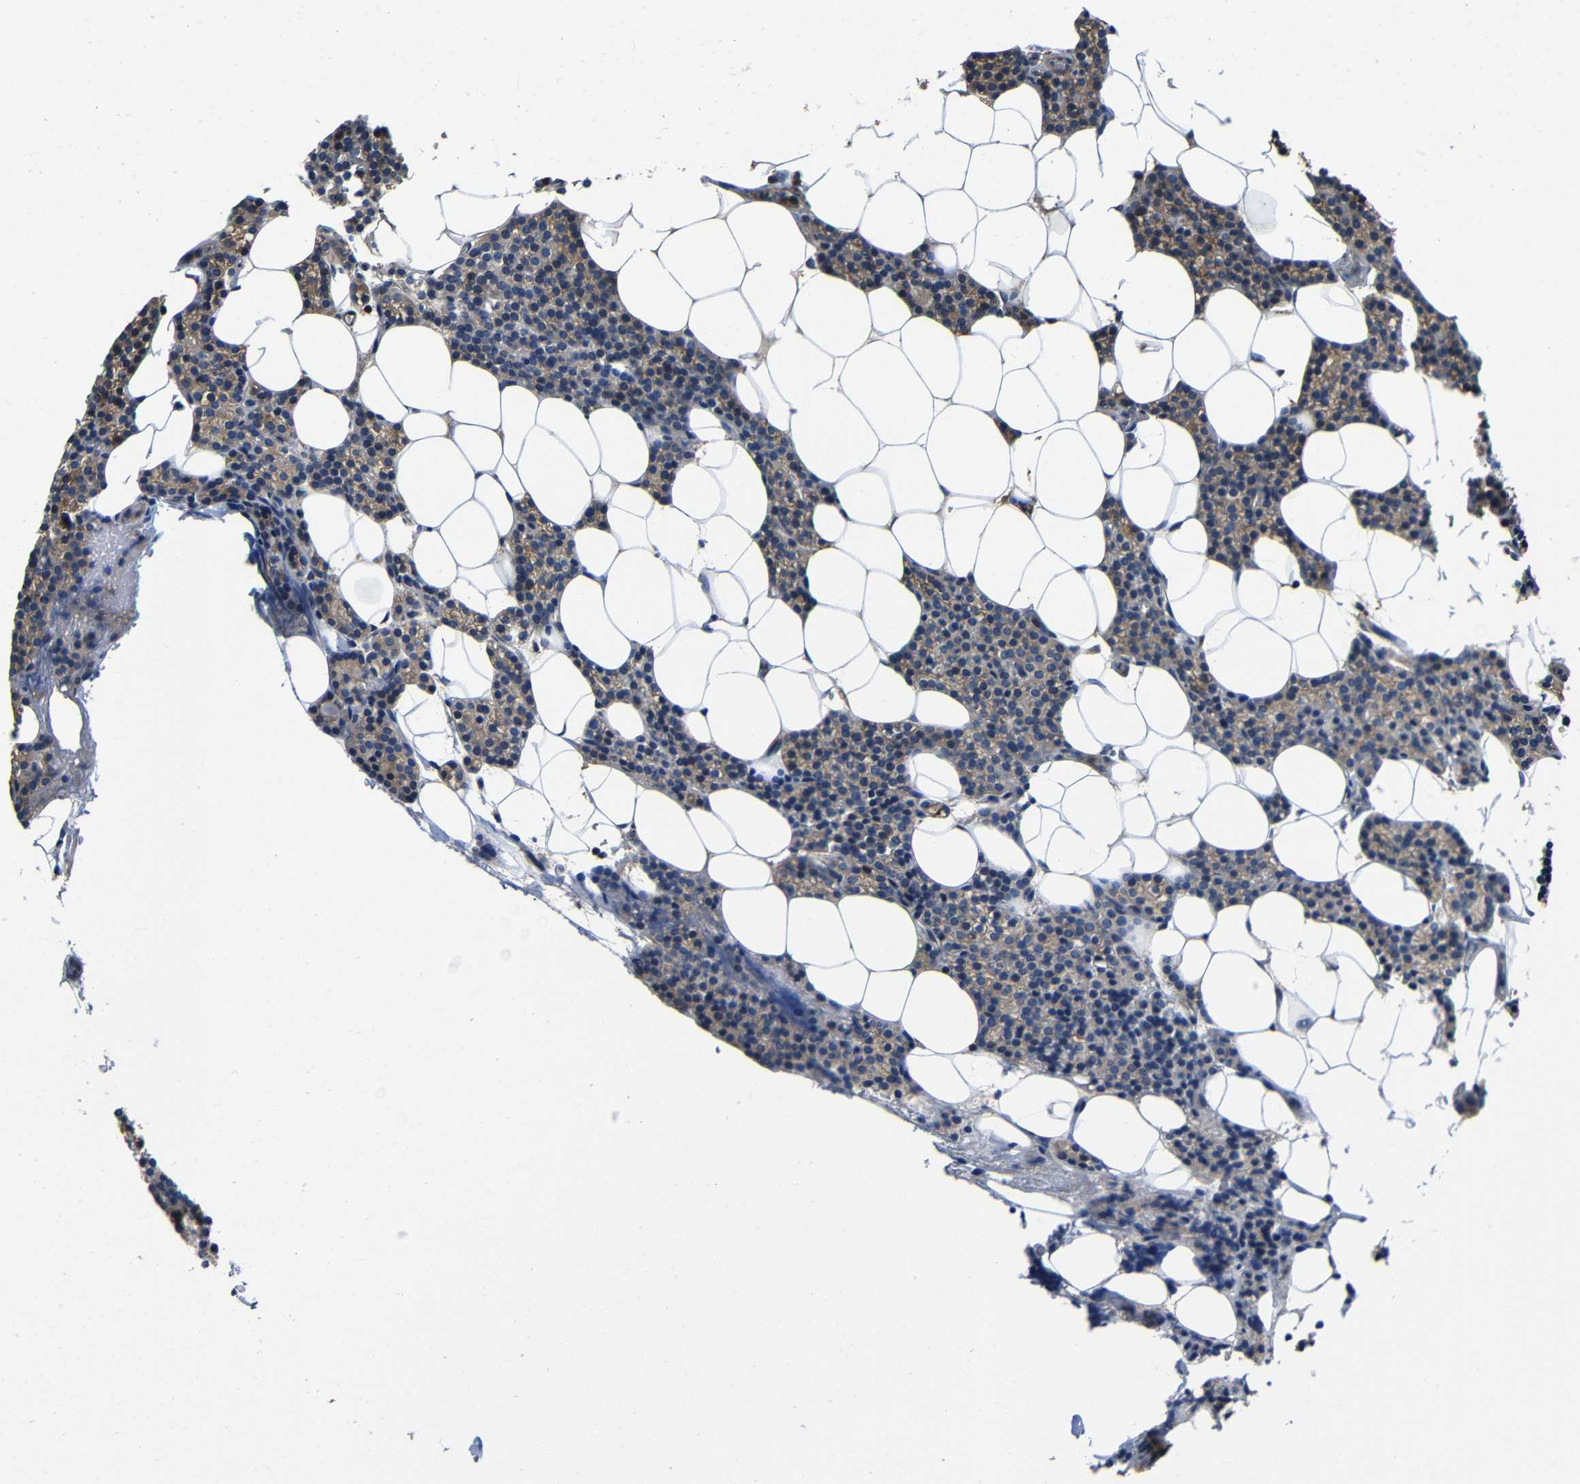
{"staining": {"intensity": "moderate", "quantity": ">75%", "location": "cytoplasmic/membranous"}, "tissue": "parathyroid gland", "cell_type": "Glandular cells", "image_type": "normal", "snomed": [{"axis": "morphology", "description": "Normal tissue, NOS"}, {"axis": "morphology", "description": "Adenoma, NOS"}, {"axis": "topography", "description": "Parathyroid gland"}], "caption": "Protein expression analysis of unremarkable parathyroid gland displays moderate cytoplasmic/membranous expression in approximately >75% of glandular cells. (Brightfield microscopy of DAB IHC at high magnification).", "gene": "GDI1", "patient": {"sex": "female", "age": 51}}